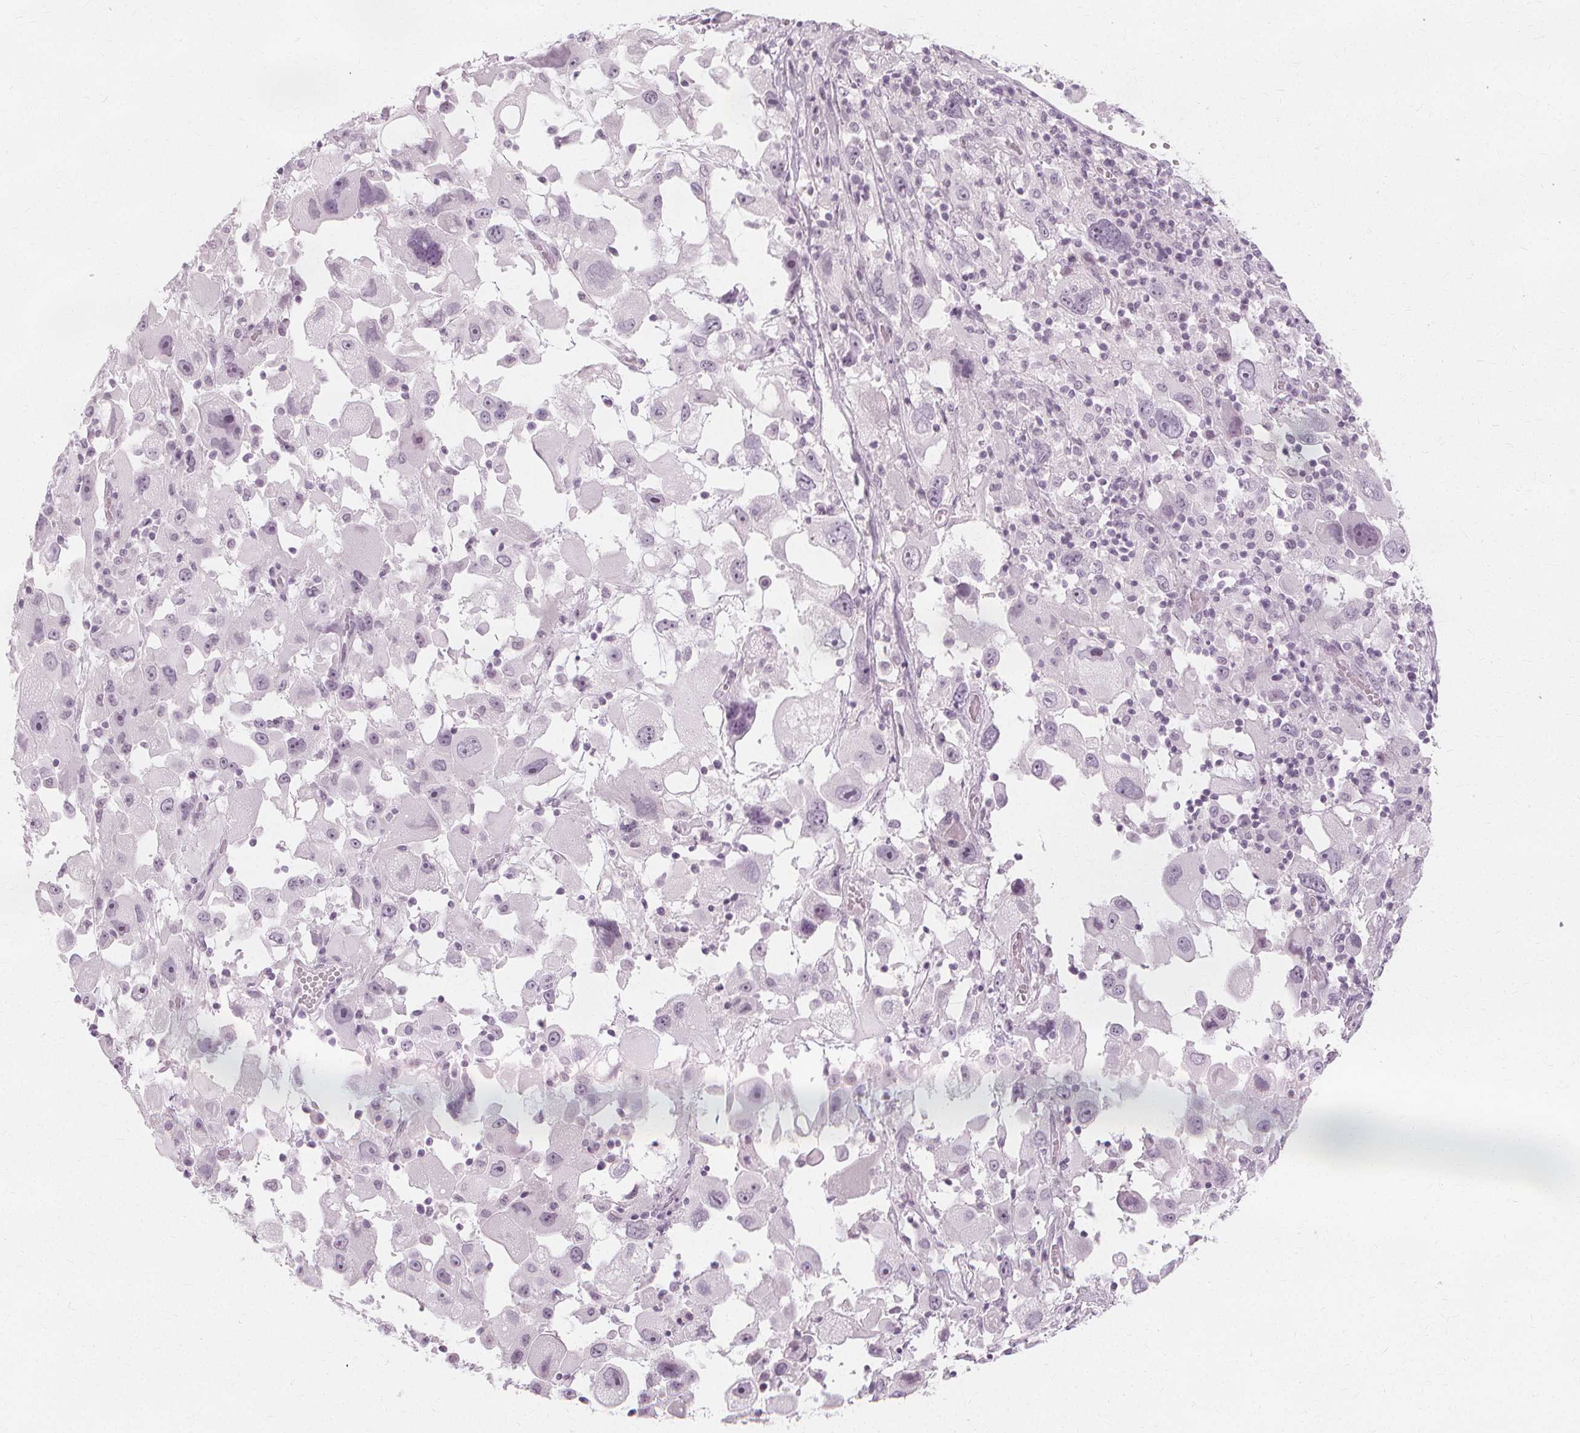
{"staining": {"intensity": "negative", "quantity": "none", "location": "none"}, "tissue": "melanoma", "cell_type": "Tumor cells", "image_type": "cancer", "snomed": [{"axis": "morphology", "description": "Malignant melanoma, Metastatic site"}, {"axis": "topography", "description": "Soft tissue"}], "caption": "Human melanoma stained for a protein using IHC demonstrates no expression in tumor cells.", "gene": "NXPE1", "patient": {"sex": "male", "age": 50}}